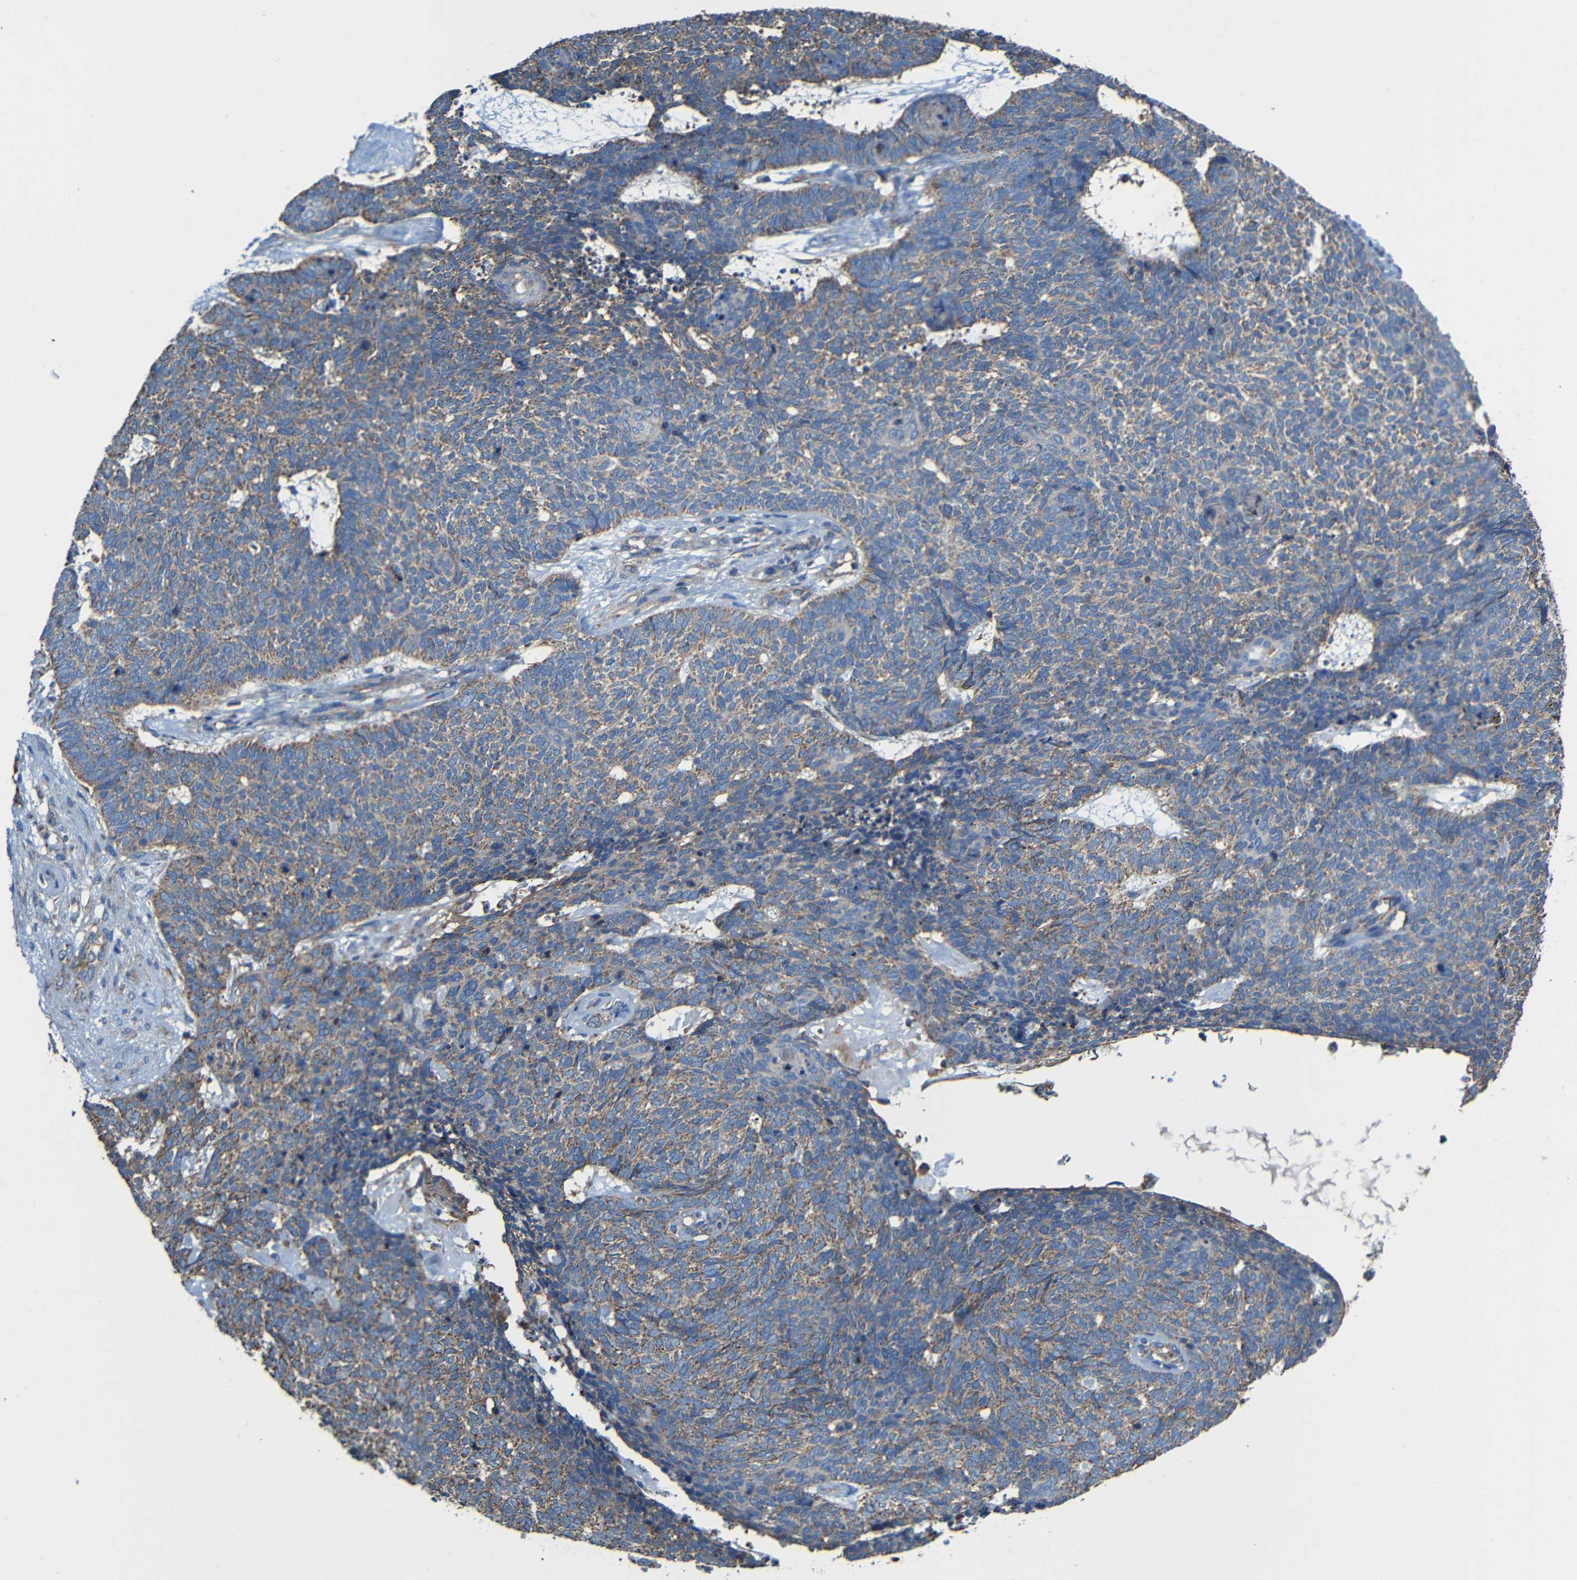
{"staining": {"intensity": "moderate", "quantity": ">75%", "location": "cytoplasmic/membranous"}, "tissue": "skin cancer", "cell_type": "Tumor cells", "image_type": "cancer", "snomed": [{"axis": "morphology", "description": "Basal cell carcinoma"}, {"axis": "topography", "description": "Skin"}], "caption": "This is a photomicrograph of immunohistochemistry (IHC) staining of skin basal cell carcinoma, which shows moderate expression in the cytoplasmic/membranous of tumor cells.", "gene": "INTS6L", "patient": {"sex": "female", "age": 84}}